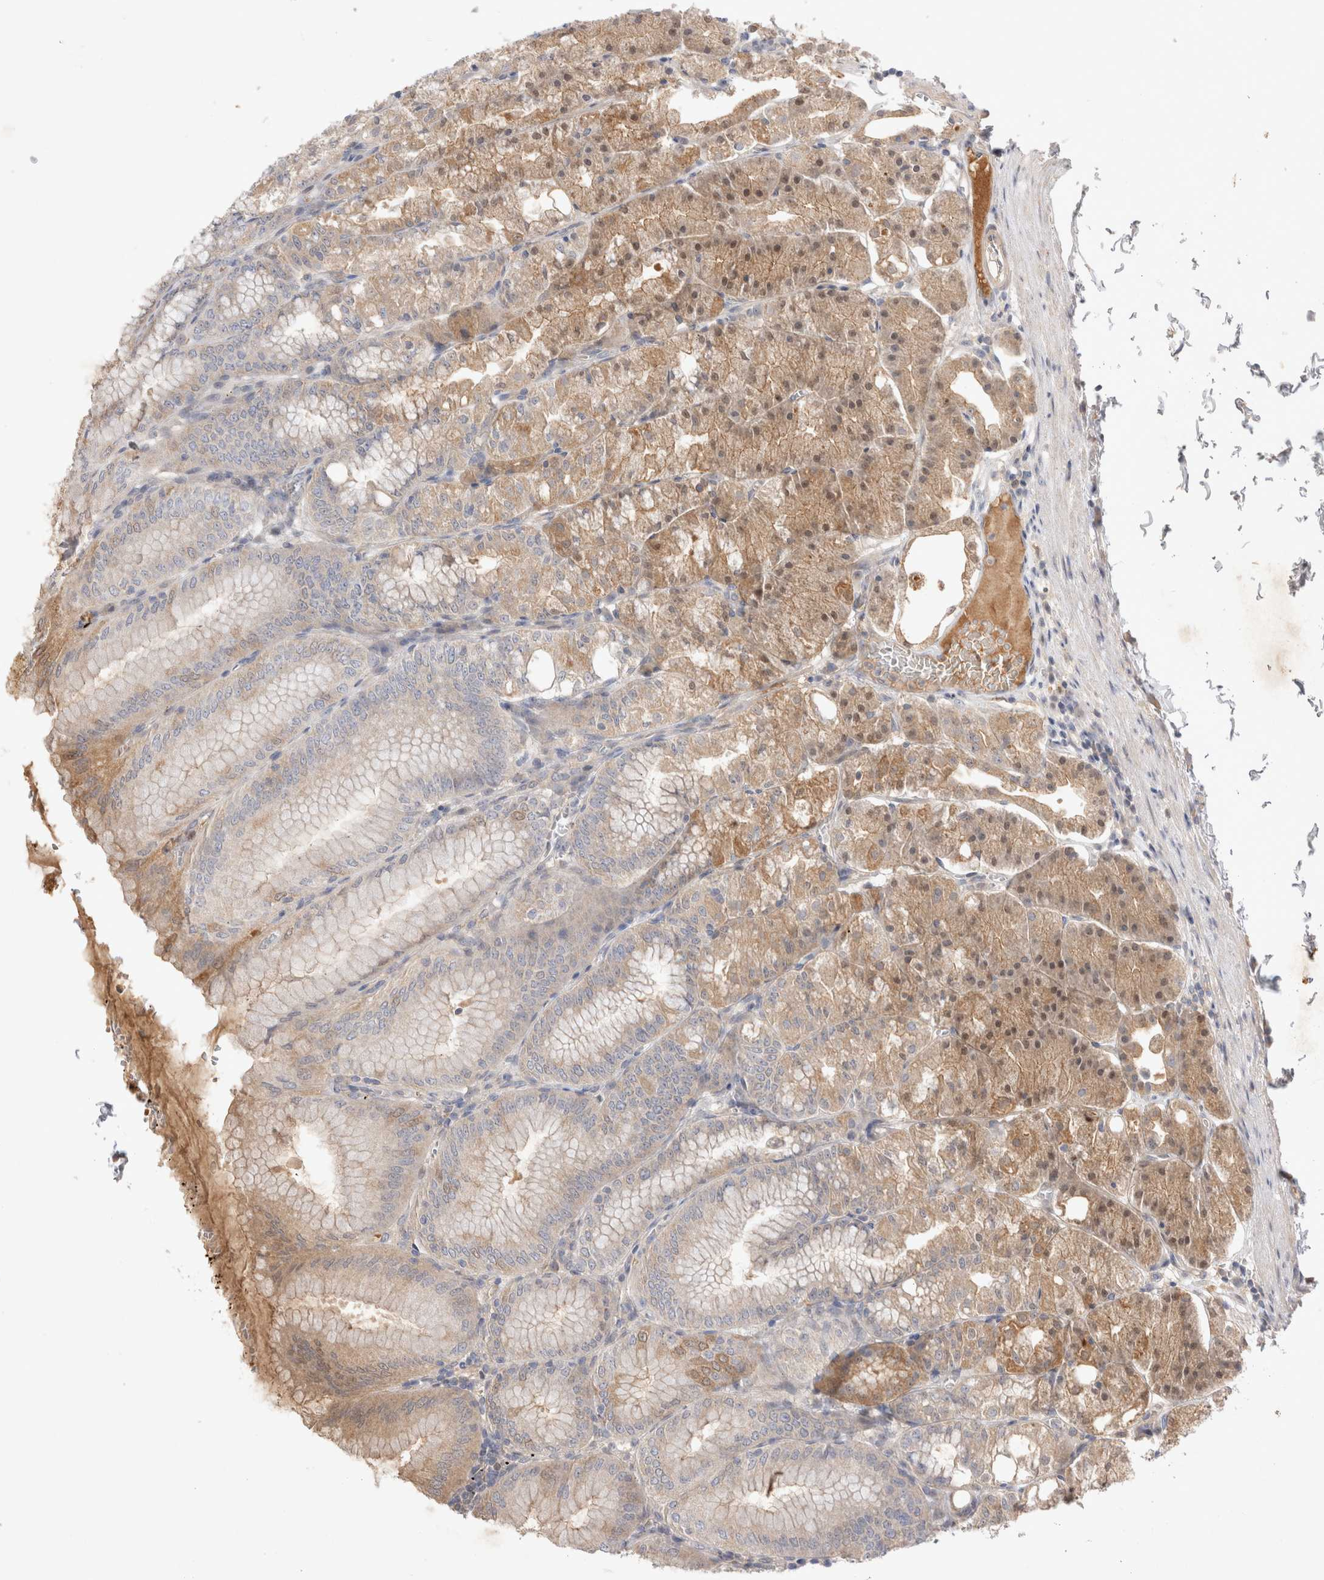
{"staining": {"intensity": "moderate", "quantity": "25%-75%", "location": "cytoplasmic/membranous,nuclear"}, "tissue": "stomach", "cell_type": "Glandular cells", "image_type": "normal", "snomed": [{"axis": "morphology", "description": "Normal tissue, NOS"}, {"axis": "topography", "description": "Stomach, lower"}], "caption": "IHC (DAB) staining of normal stomach displays moderate cytoplasmic/membranous,nuclear protein staining in approximately 25%-75% of glandular cells. (brown staining indicates protein expression, while blue staining denotes nuclei).", "gene": "HTT", "patient": {"sex": "male", "age": 71}}